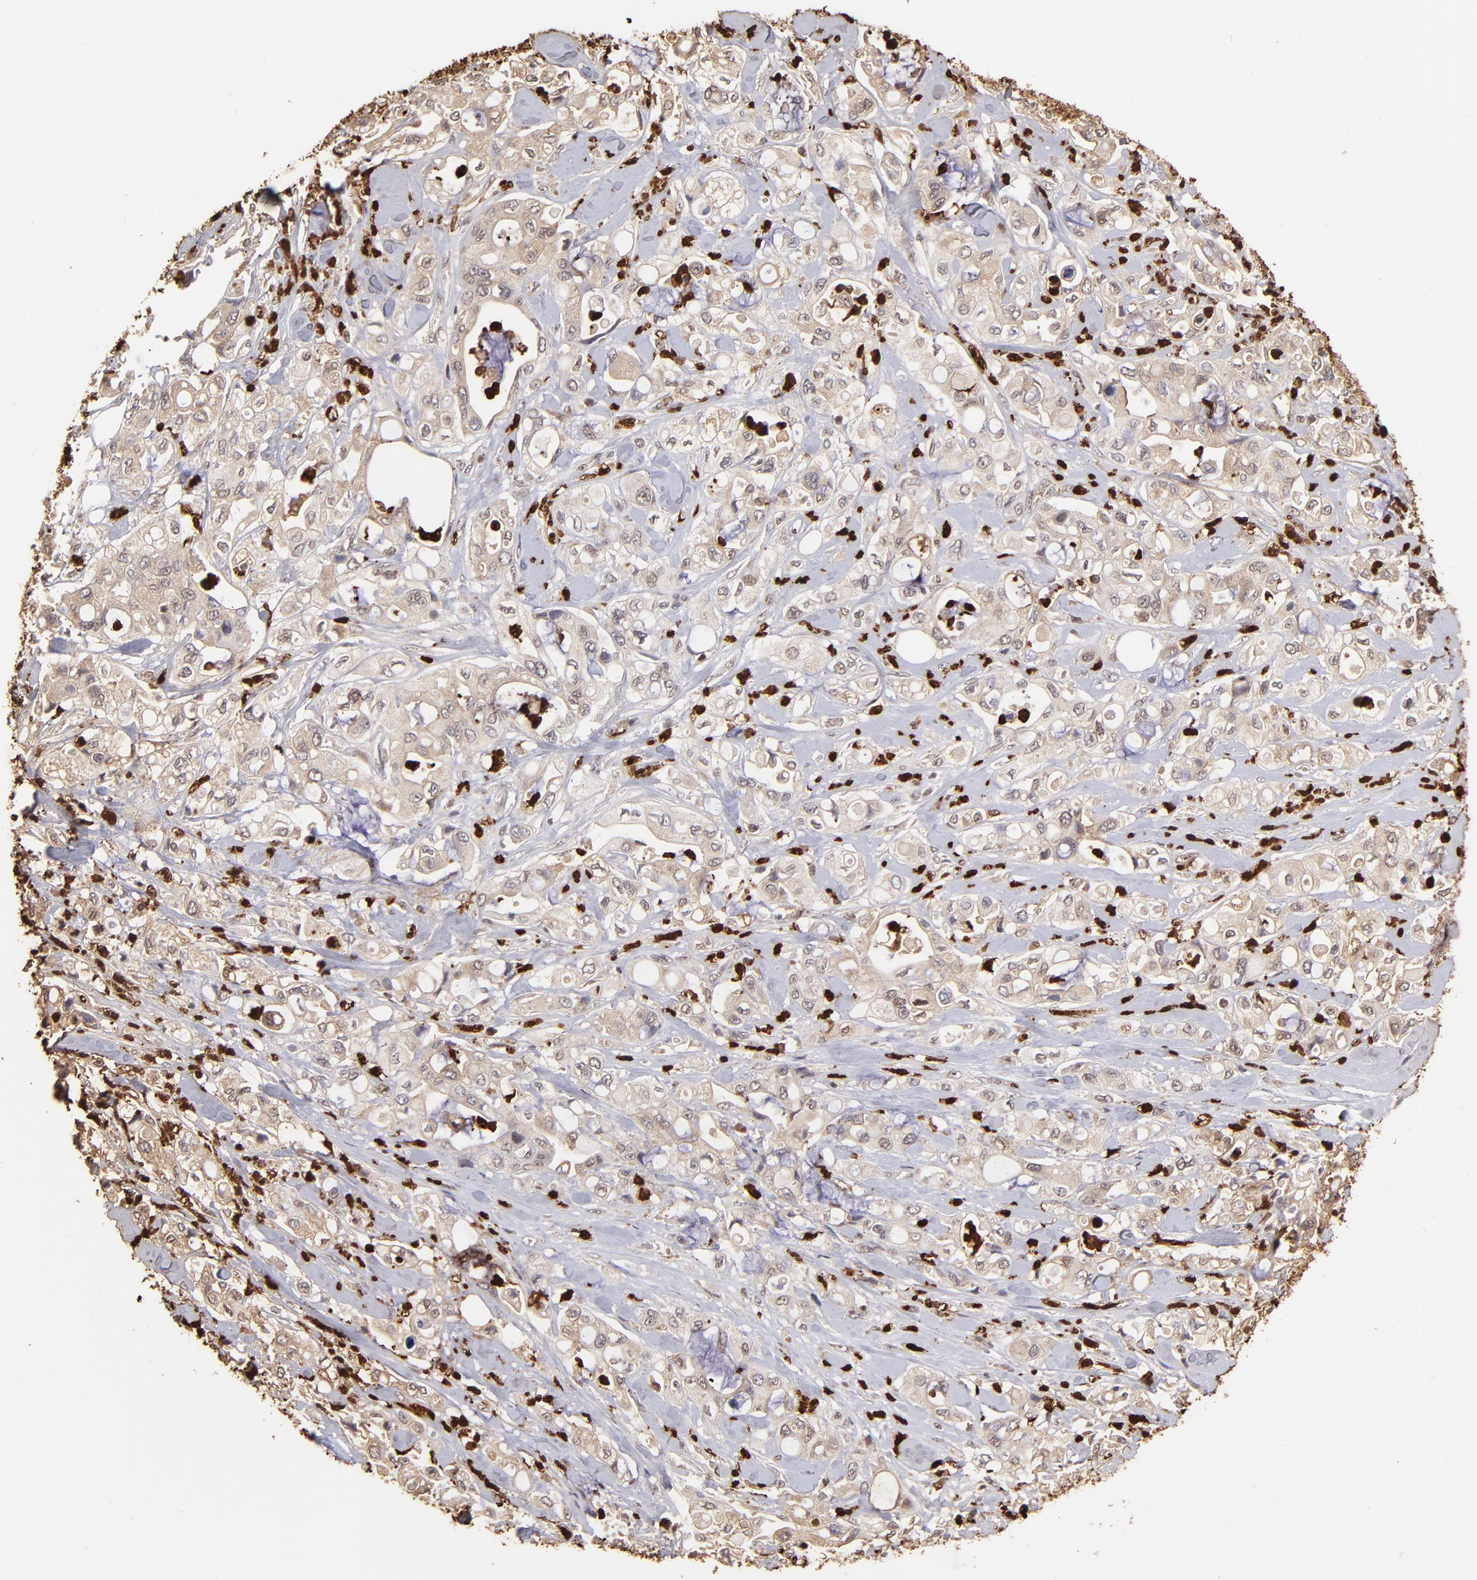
{"staining": {"intensity": "weak", "quantity": ">75%", "location": "cytoplasmic/membranous"}, "tissue": "pancreatic cancer", "cell_type": "Tumor cells", "image_type": "cancer", "snomed": [{"axis": "morphology", "description": "Adenocarcinoma, NOS"}, {"axis": "topography", "description": "Pancreas"}], "caption": "The micrograph reveals immunohistochemical staining of pancreatic cancer (adenocarcinoma). There is weak cytoplasmic/membranous positivity is appreciated in about >75% of tumor cells. Nuclei are stained in blue.", "gene": "ZFX", "patient": {"sex": "male", "age": 70}}